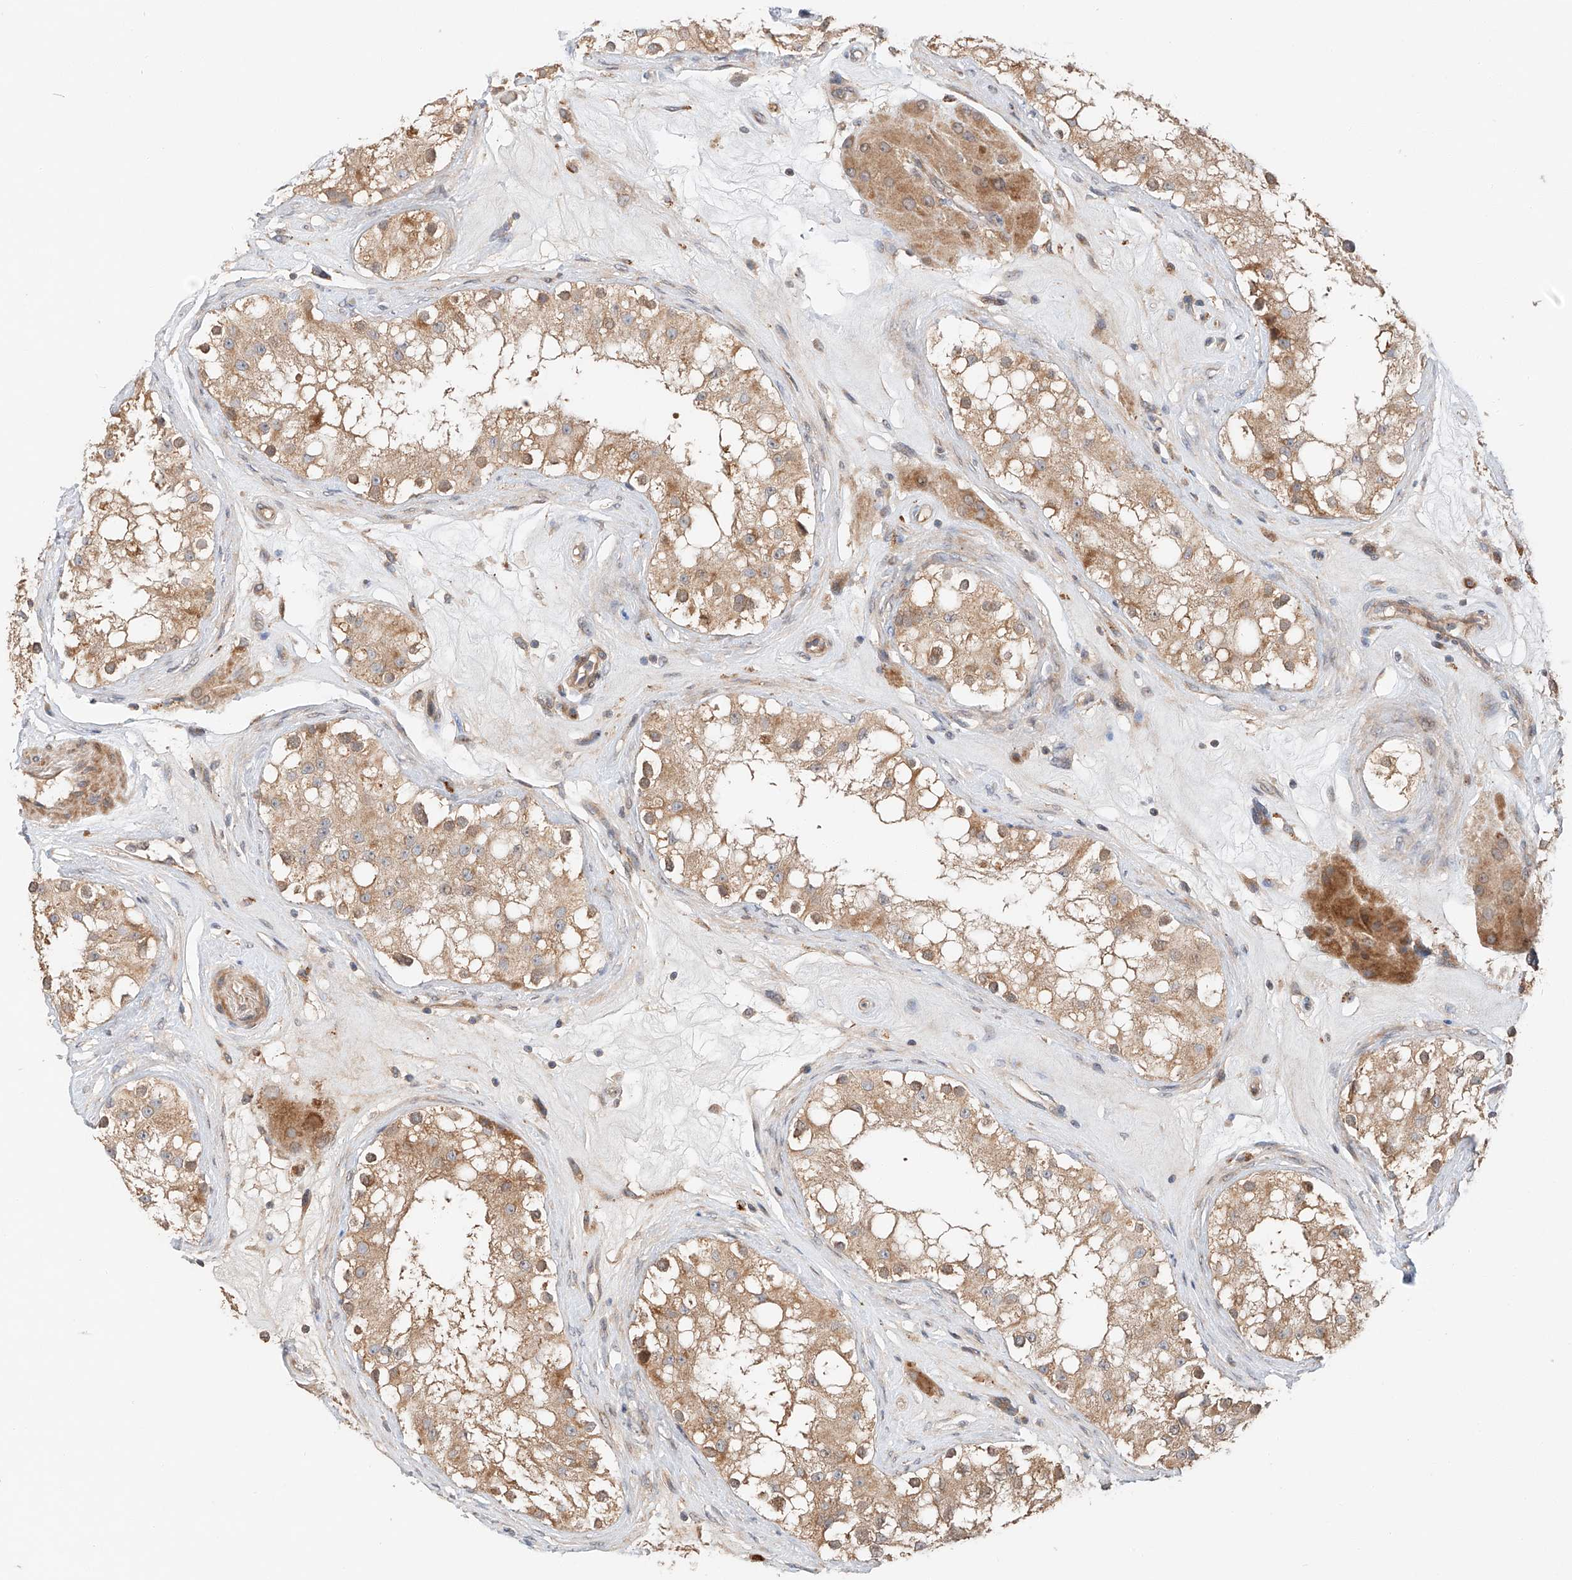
{"staining": {"intensity": "moderate", "quantity": ">75%", "location": "cytoplasmic/membranous"}, "tissue": "testis", "cell_type": "Cells in seminiferous ducts", "image_type": "normal", "snomed": [{"axis": "morphology", "description": "Normal tissue, NOS"}, {"axis": "topography", "description": "Testis"}], "caption": "Immunohistochemical staining of normal testis exhibits >75% levels of moderate cytoplasmic/membranous protein positivity in about >75% of cells in seminiferous ducts.", "gene": "XPNPEP1", "patient": {"sex": "male", "age": 84}}